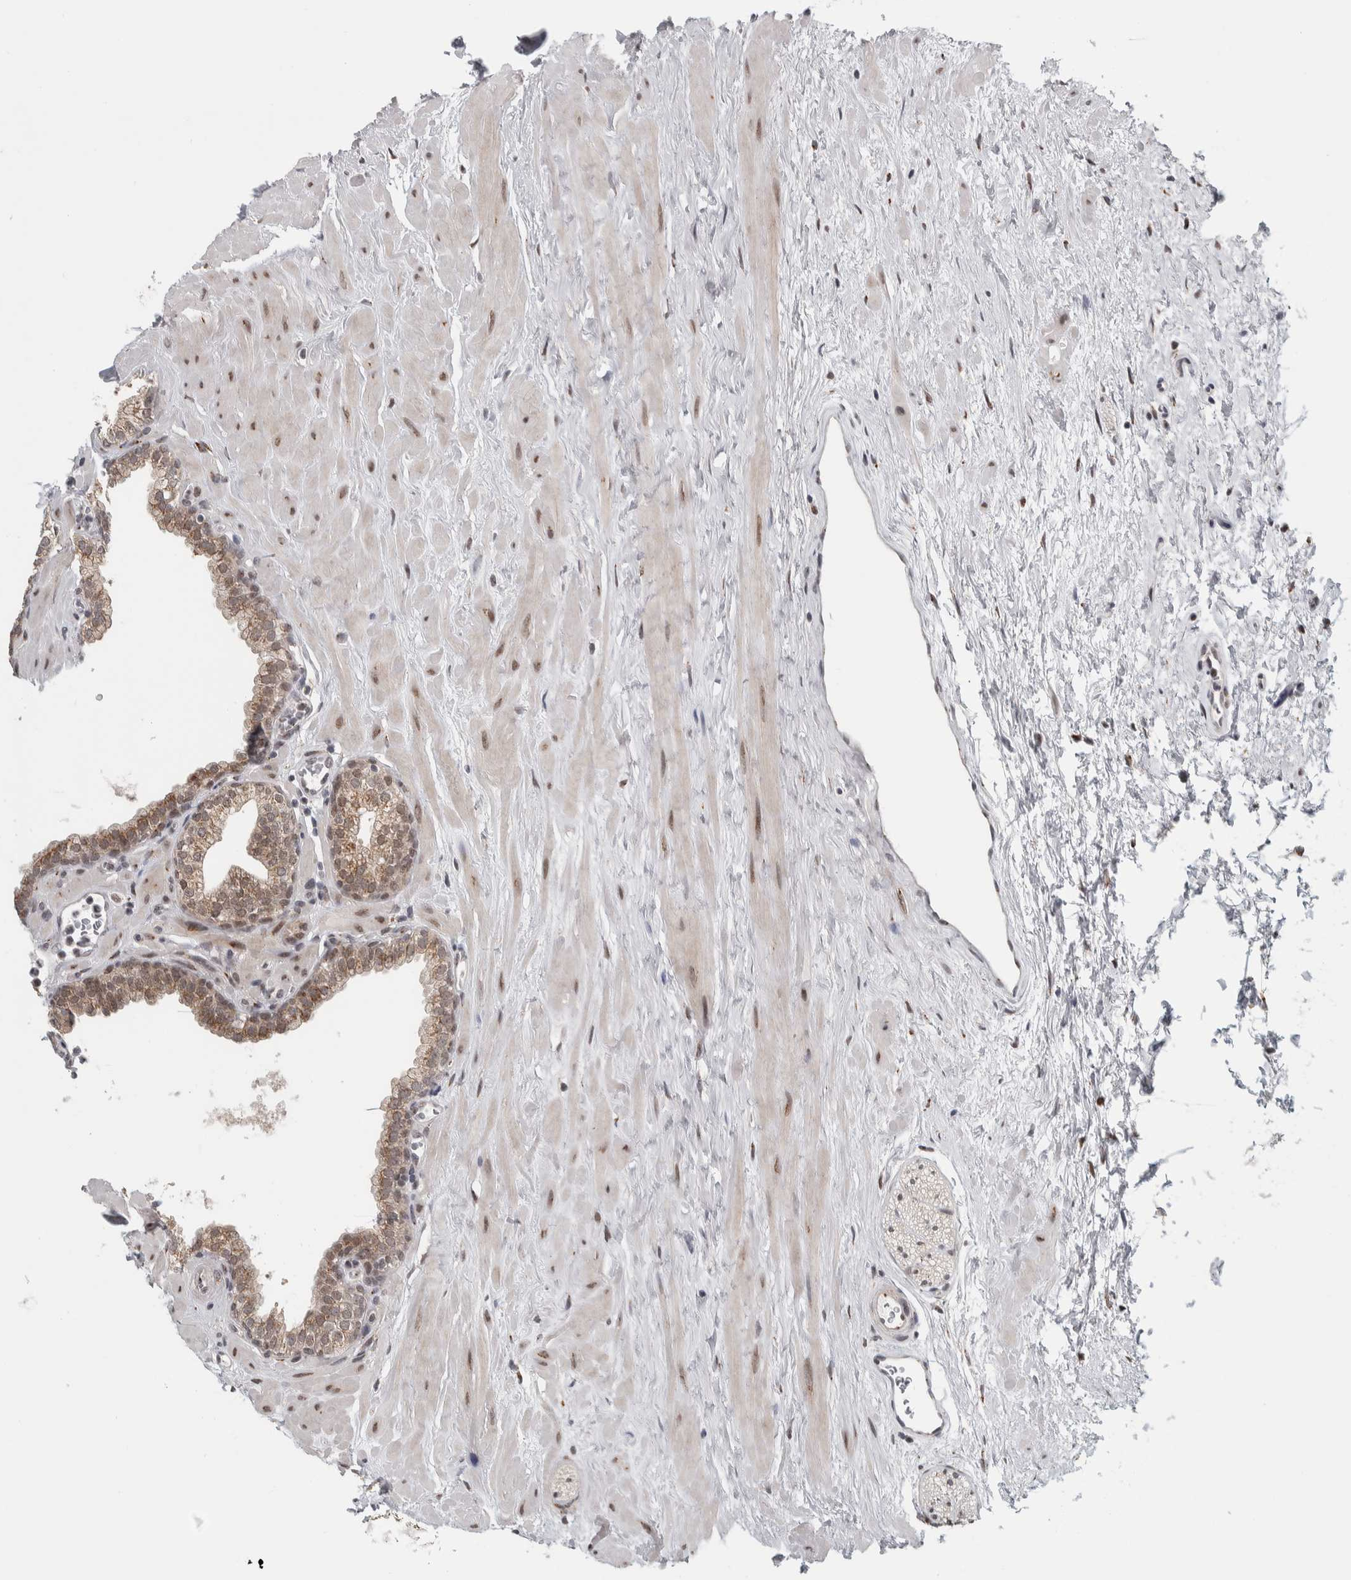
{"staining": {"intensity": "weak", "quantity": ">75%", "location": "cytoplasmic/membranous,nuclear"}, "tissue": "prostate", "cell_type": "Glandular cells", "image_type": "normal", "snomed": [{"axis": "morphology", "description": "Normal tissue, NOS"}, {"axis": "morphology", "description": "Urothelial carcinoma, Low grade"}, {"axis": "topography", "description": "Urinary bladder"}, {"axis": "topography", "description": "Prostate"}], "caption": "Human prostate stained with a brown dye reveals weak cytoplasmic/membranous,nuclear positive staining in about >75% of glandular cells.", "gene": "ZMYND8", "patient": {"sex": "male", "age": 60}}